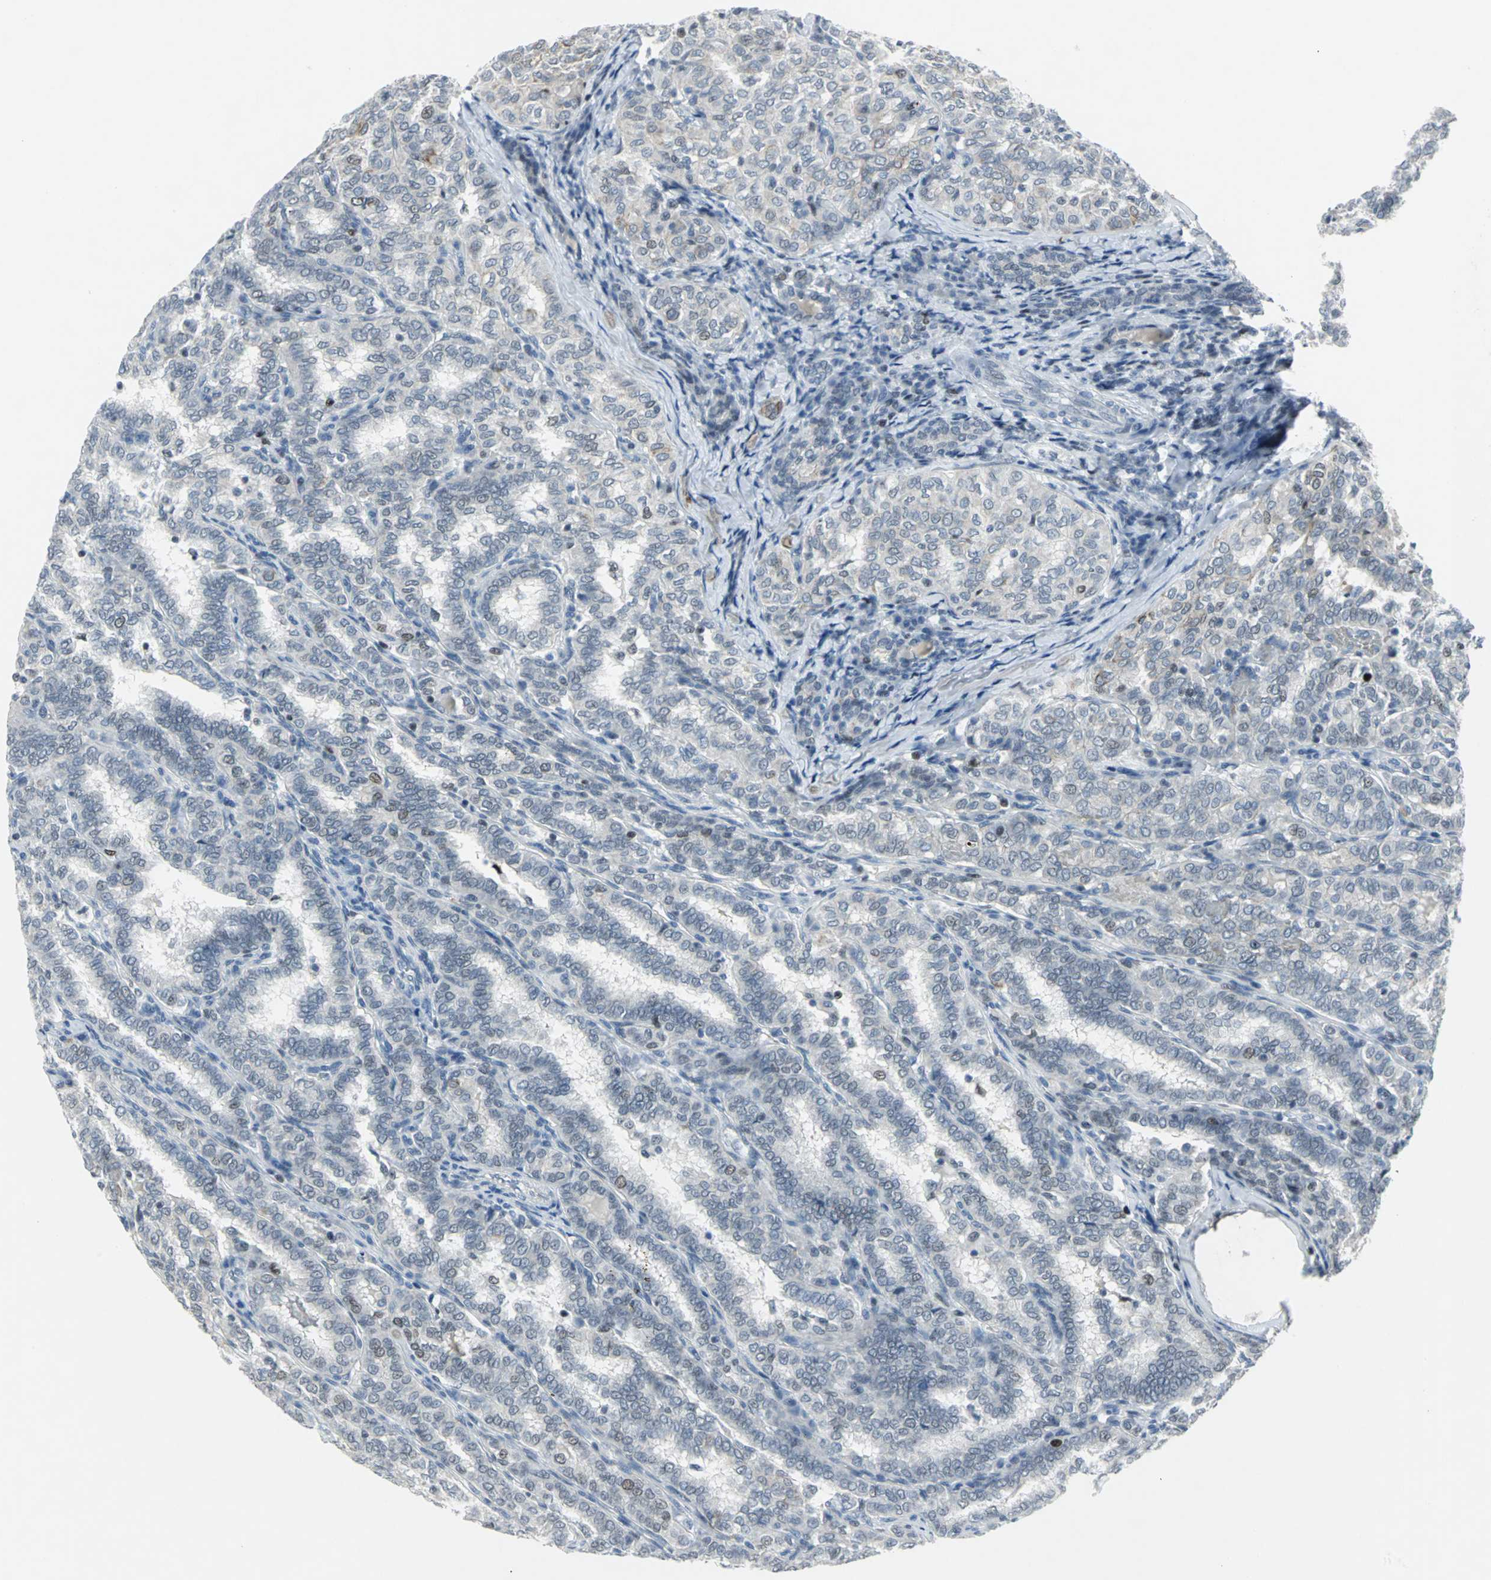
{"staining": {"intensity": "moderate", "quantity": "25%-75%", "location": "cytoplasmic/membranous"}, "tissue": "thyroid cancer", "cell_type": "Tumor cells", "image_type": "cancer", "snomed": [{"axis": "morphology", "description": "Papillary adenocarcinoma, NOS"}, {"axis": "topography", "description": "Thyroid gland"}], "caption": "Immunohistochemistry (IHC) of papillary adenocarcinoma (thyroid) demonstrates medium levels of moderate cytoplasmic/membranous staining in about 25%-75% of tumor cells.", "gene": "RPA1", "patient": {"sex": "female", "age": 30}}